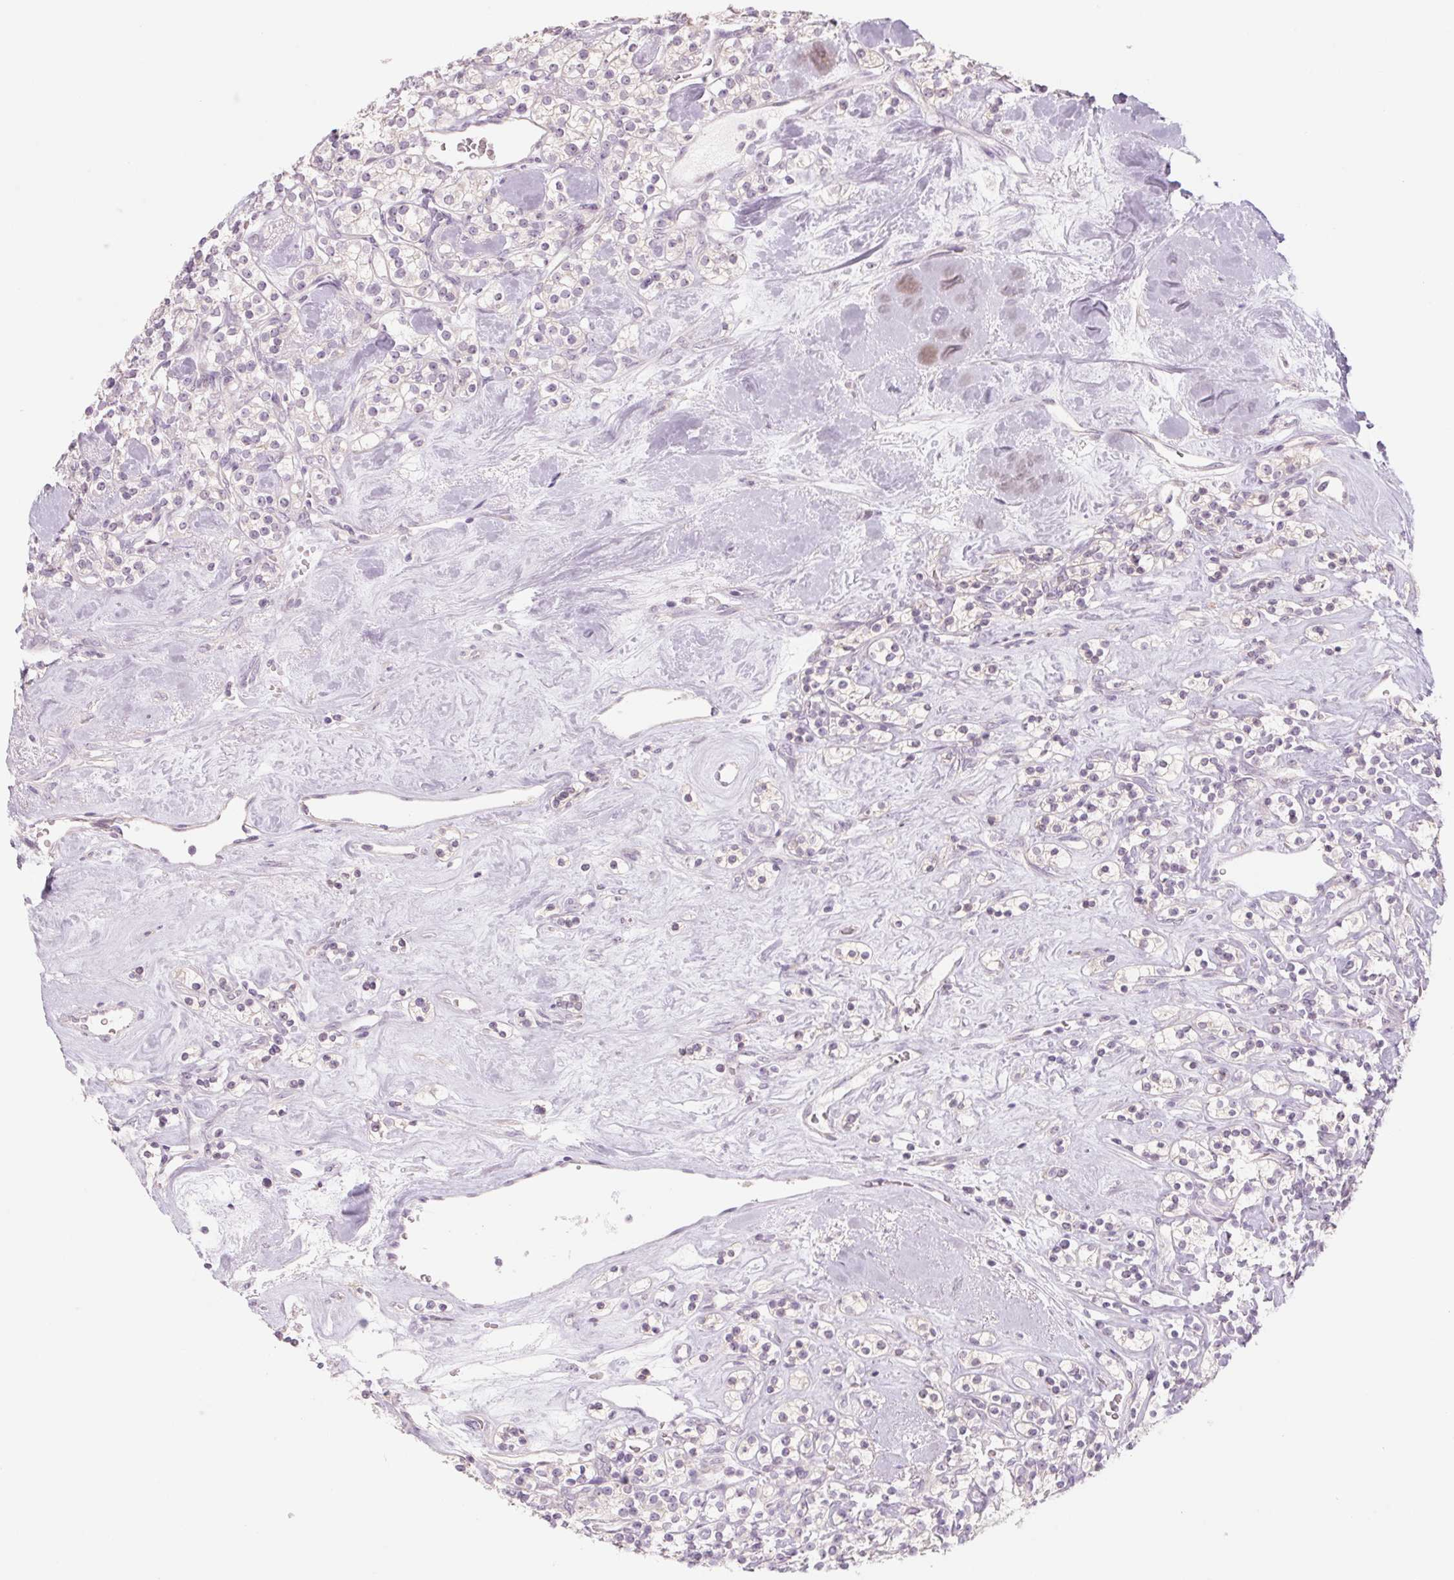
{"staining": {"intensity": "negative", "quantity": "none", "location": "none"}, "tissue": "renal cancer", "cell_type": "Tumor cells", "image_type": "cancer", "snomed": [{"axis": "morphology", "description": "Adenocarcinoma, NOS"}, {"axis": "topography", "description": "Kidney"}], "caption": "High magnification brightfield microscopy of renal cancer stained with DAB (3,3'-diaminobenzidine) (brown) and counterstained with hematoxylin (blue): tumor cells show no significant expression. The staining is performed using DAB (3,3'-diaminobenzidine) brown chromogen with nuclei counter-stained in using hematoxylin.", "gene": "POU1F1", "patient": {"sex": "male", "age": 77}}